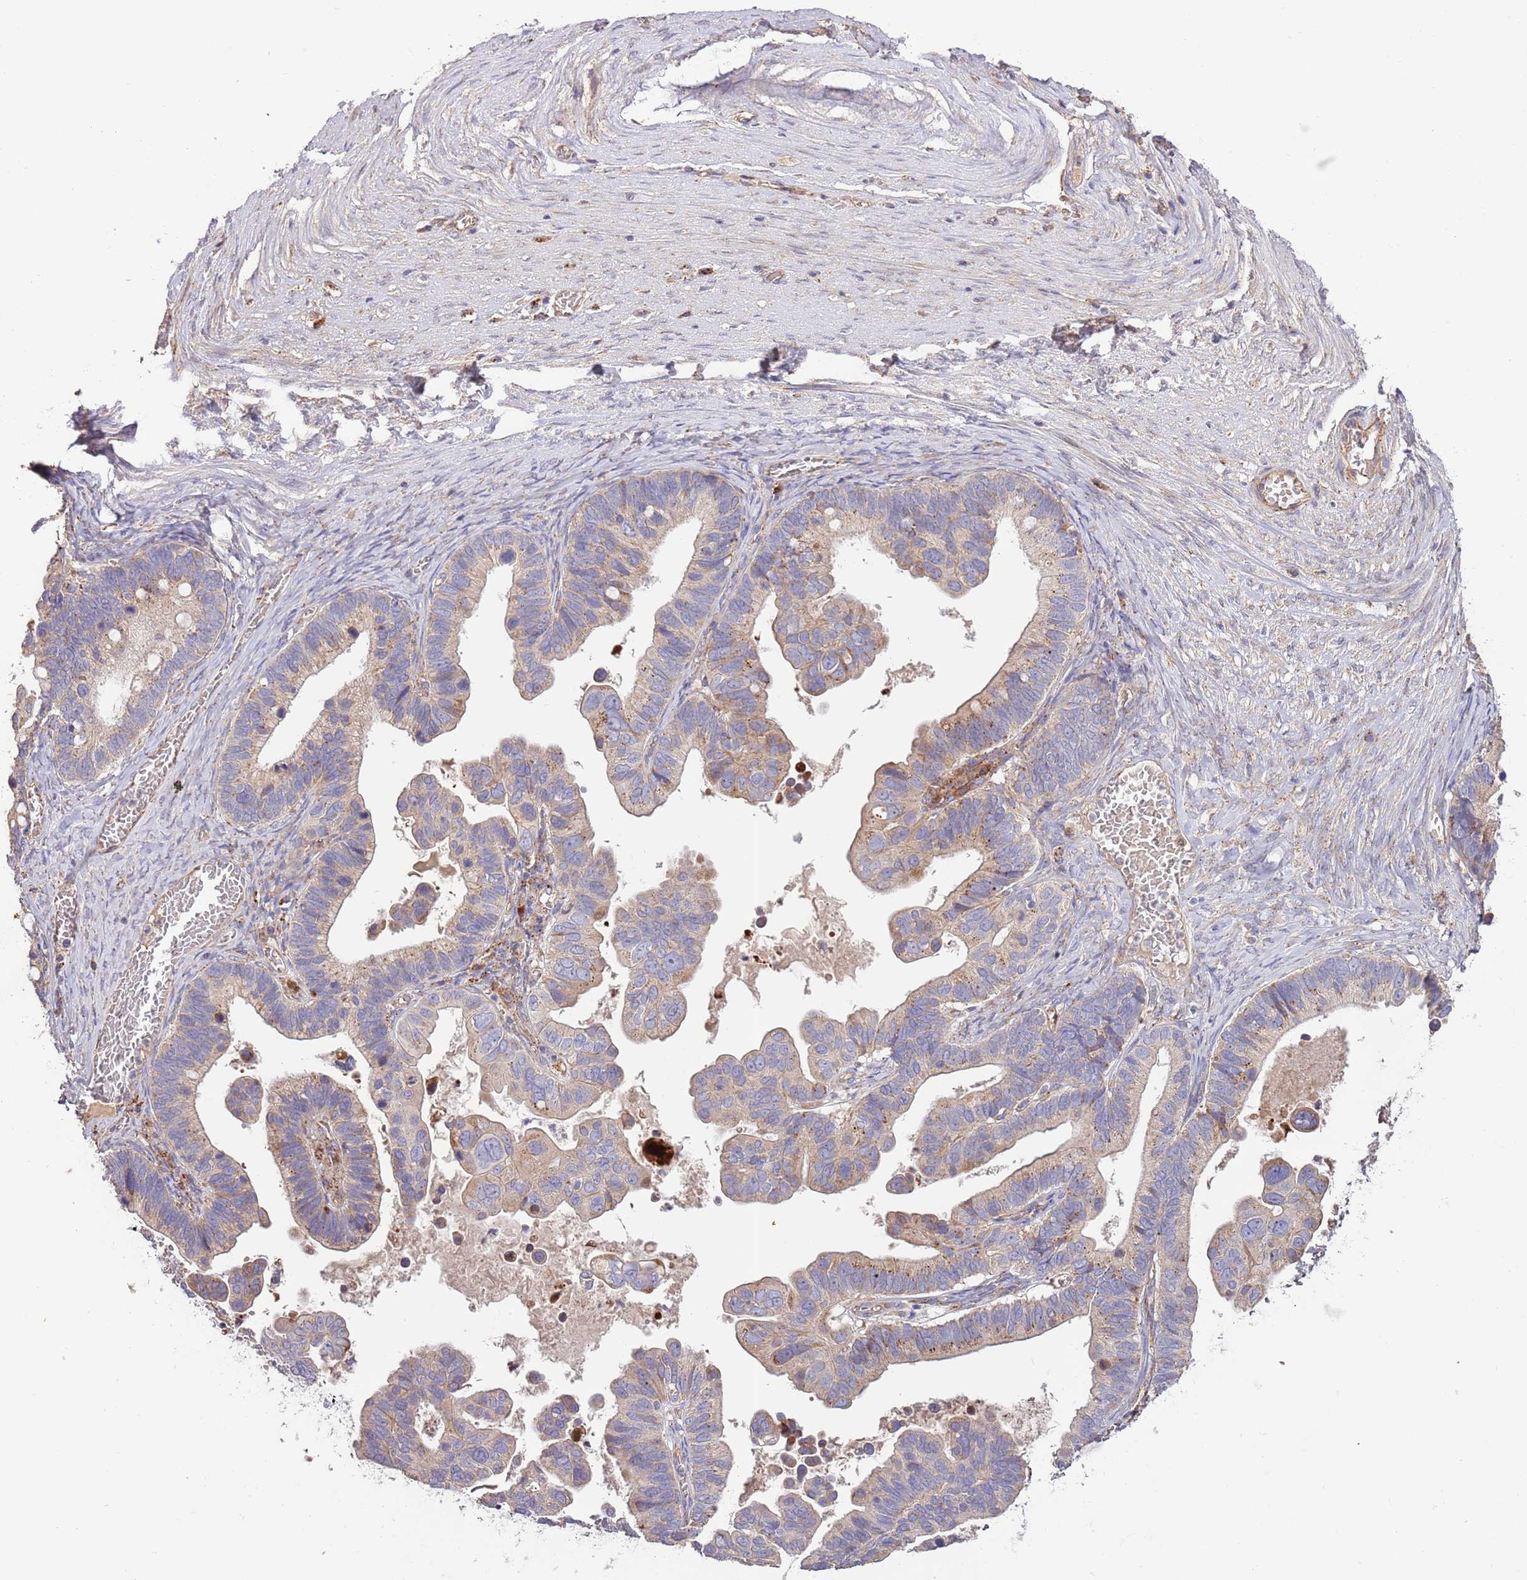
{"staining": {"intensity": "weak", "quantity": ">75%", "location": "cytoplasmic/membranous"}, "tissue": "ovarian cancer", "cell_type": "Tumor cells", "image_type": "cancer", "snomed": [{"axis": "morphology", "description": "Cystadenocarcinoma, serous, NOS"}, {"axis": "topography", "description": "Ovary"}], "caption": "Ovarian cancer tissue shows weak cytoplasmic/membranous positivity in approximately >75% of tumor cells, visualized by immunohistochemistry.", "gene": "DOCK6", "patient": {"sex": "female", "age": 56}}